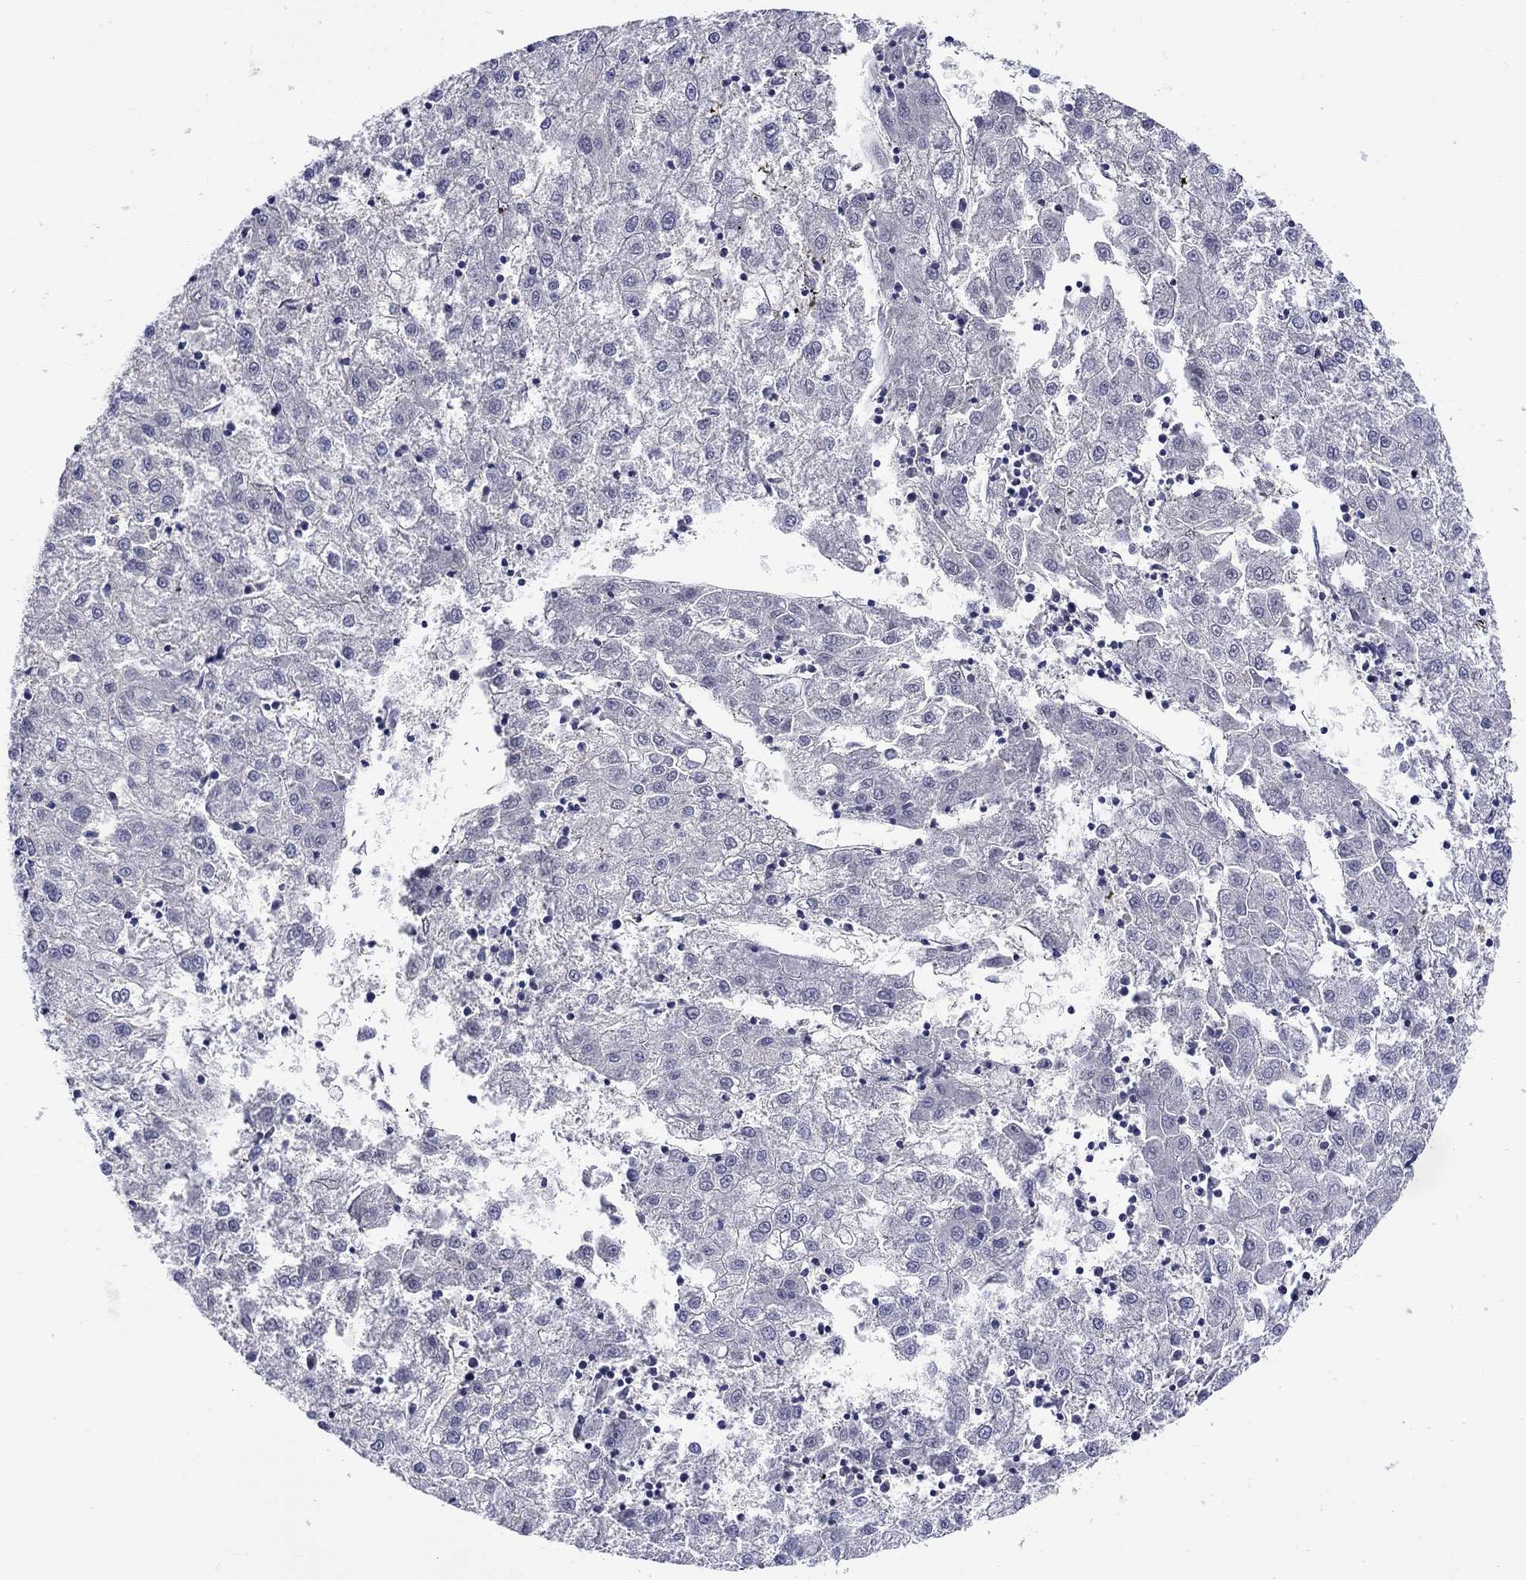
{"staining": {"intensity": "negative", "quantity": "none", "location": "none"}, "tissue": "liver cancer", "cell_type": "Tumor cells", "image_type": "cancer", "snomed": [{"axis": "morphology", "description": "Carcinoma, Hepatocellular, NOS"}, {"axis": "topography", "description": "Liver"}], "caption": "The immunohistochemistry (IHC) photomicrograph has no significant expression in tumor cells of liver cancer (hepatocellular carcinoma) tissue.", "gene": "SLC30A3", "patient": {"sex": "male", "age": 72}}